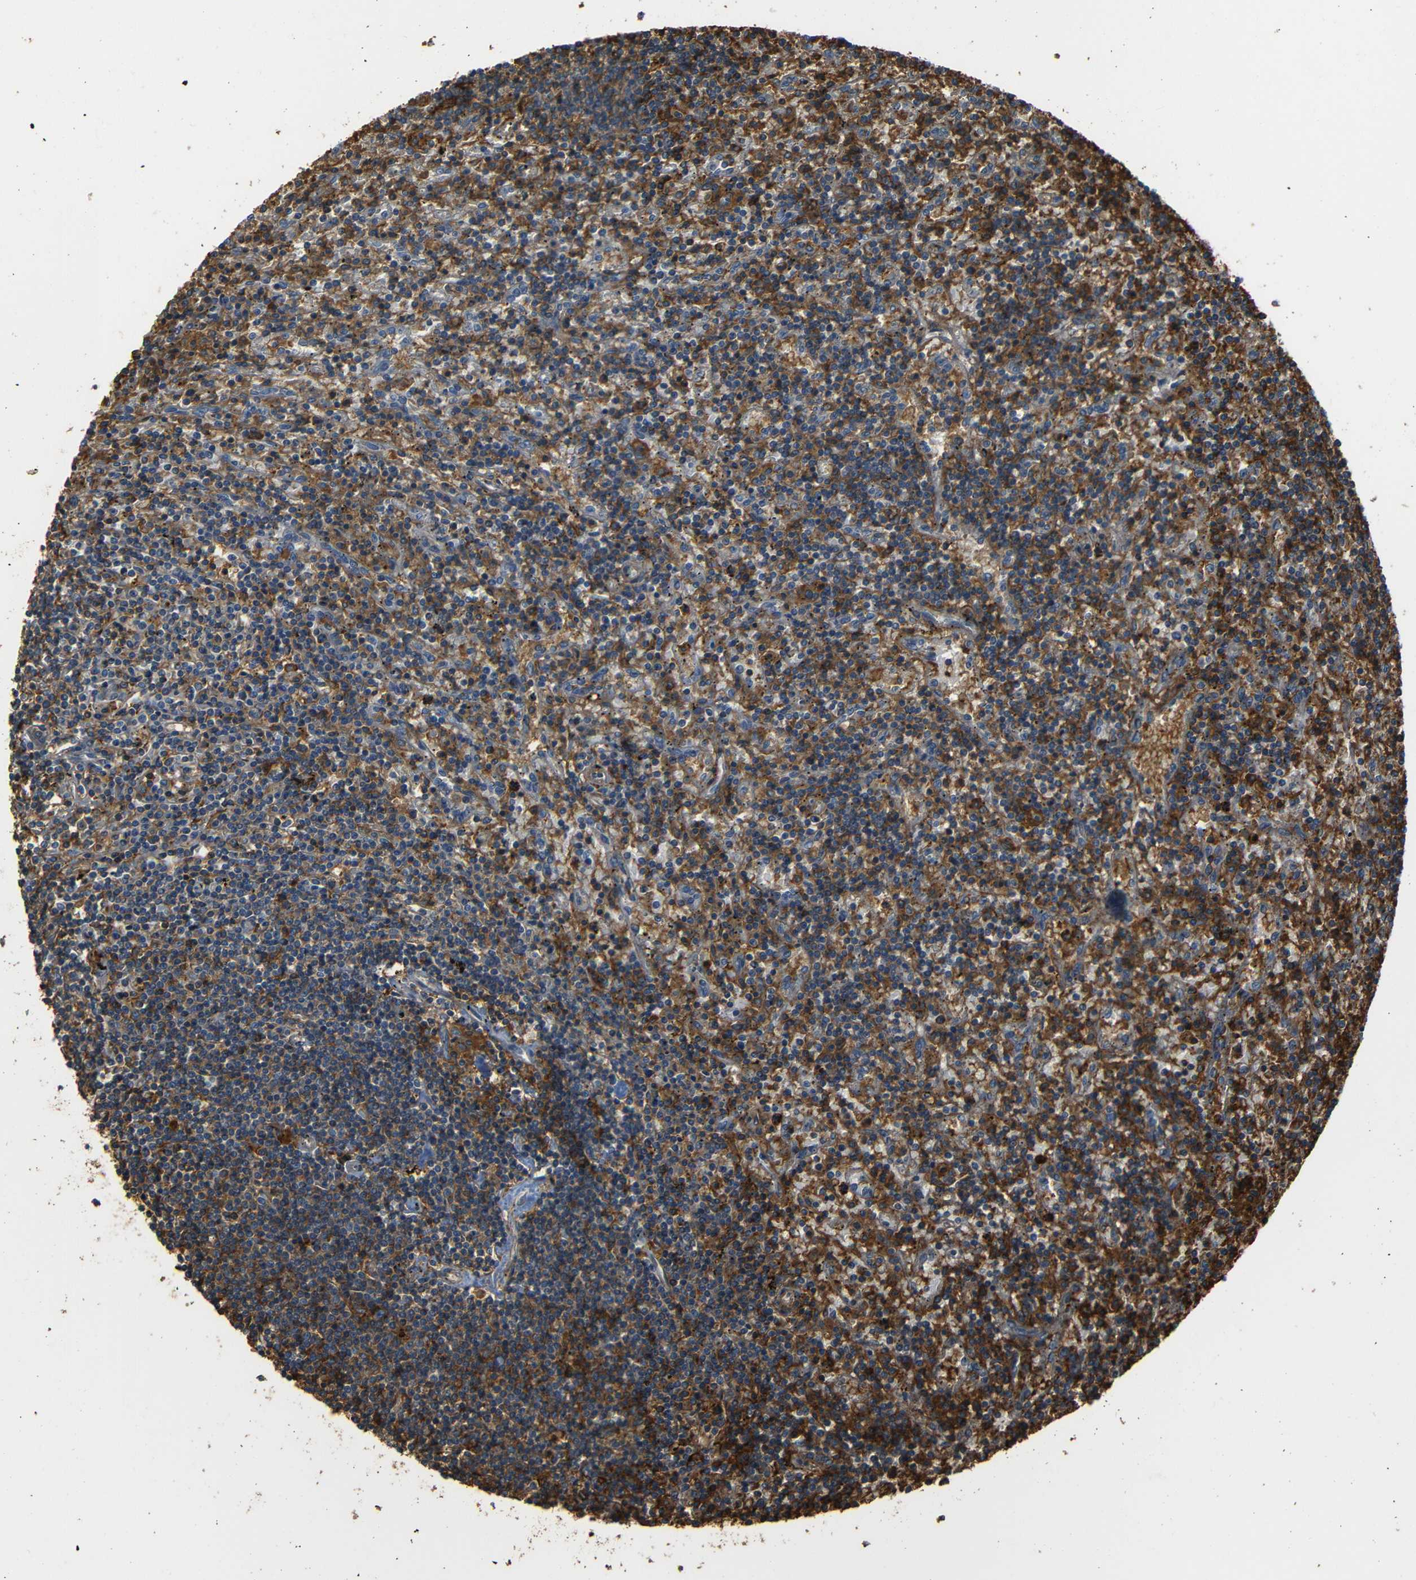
{"staining": {"intensity": "strong", "quantity": "25%-75%", "location": "cytoplasmic/membranous"}, "tissue": "lymphoma", "cell_type": "Tumor cells", "image_type": "cancer", "snomed": [{"axis": "morphology", "description": "Malignant lymphoma, non-Hodgkin's type, Low grade"}, {"axis": "topography", "description": "Spleen"}], "caption": "About 25%-75% of tumor cells in human low-grade malignant lymphoma, non-Hodgkin's type demonstrate strong cytoplasmic/membranous protein positivity as visualized by brown immunohistochemical staining.", "gene": "ADGRE5", "patient": {"sex": "male", "age": 76}}